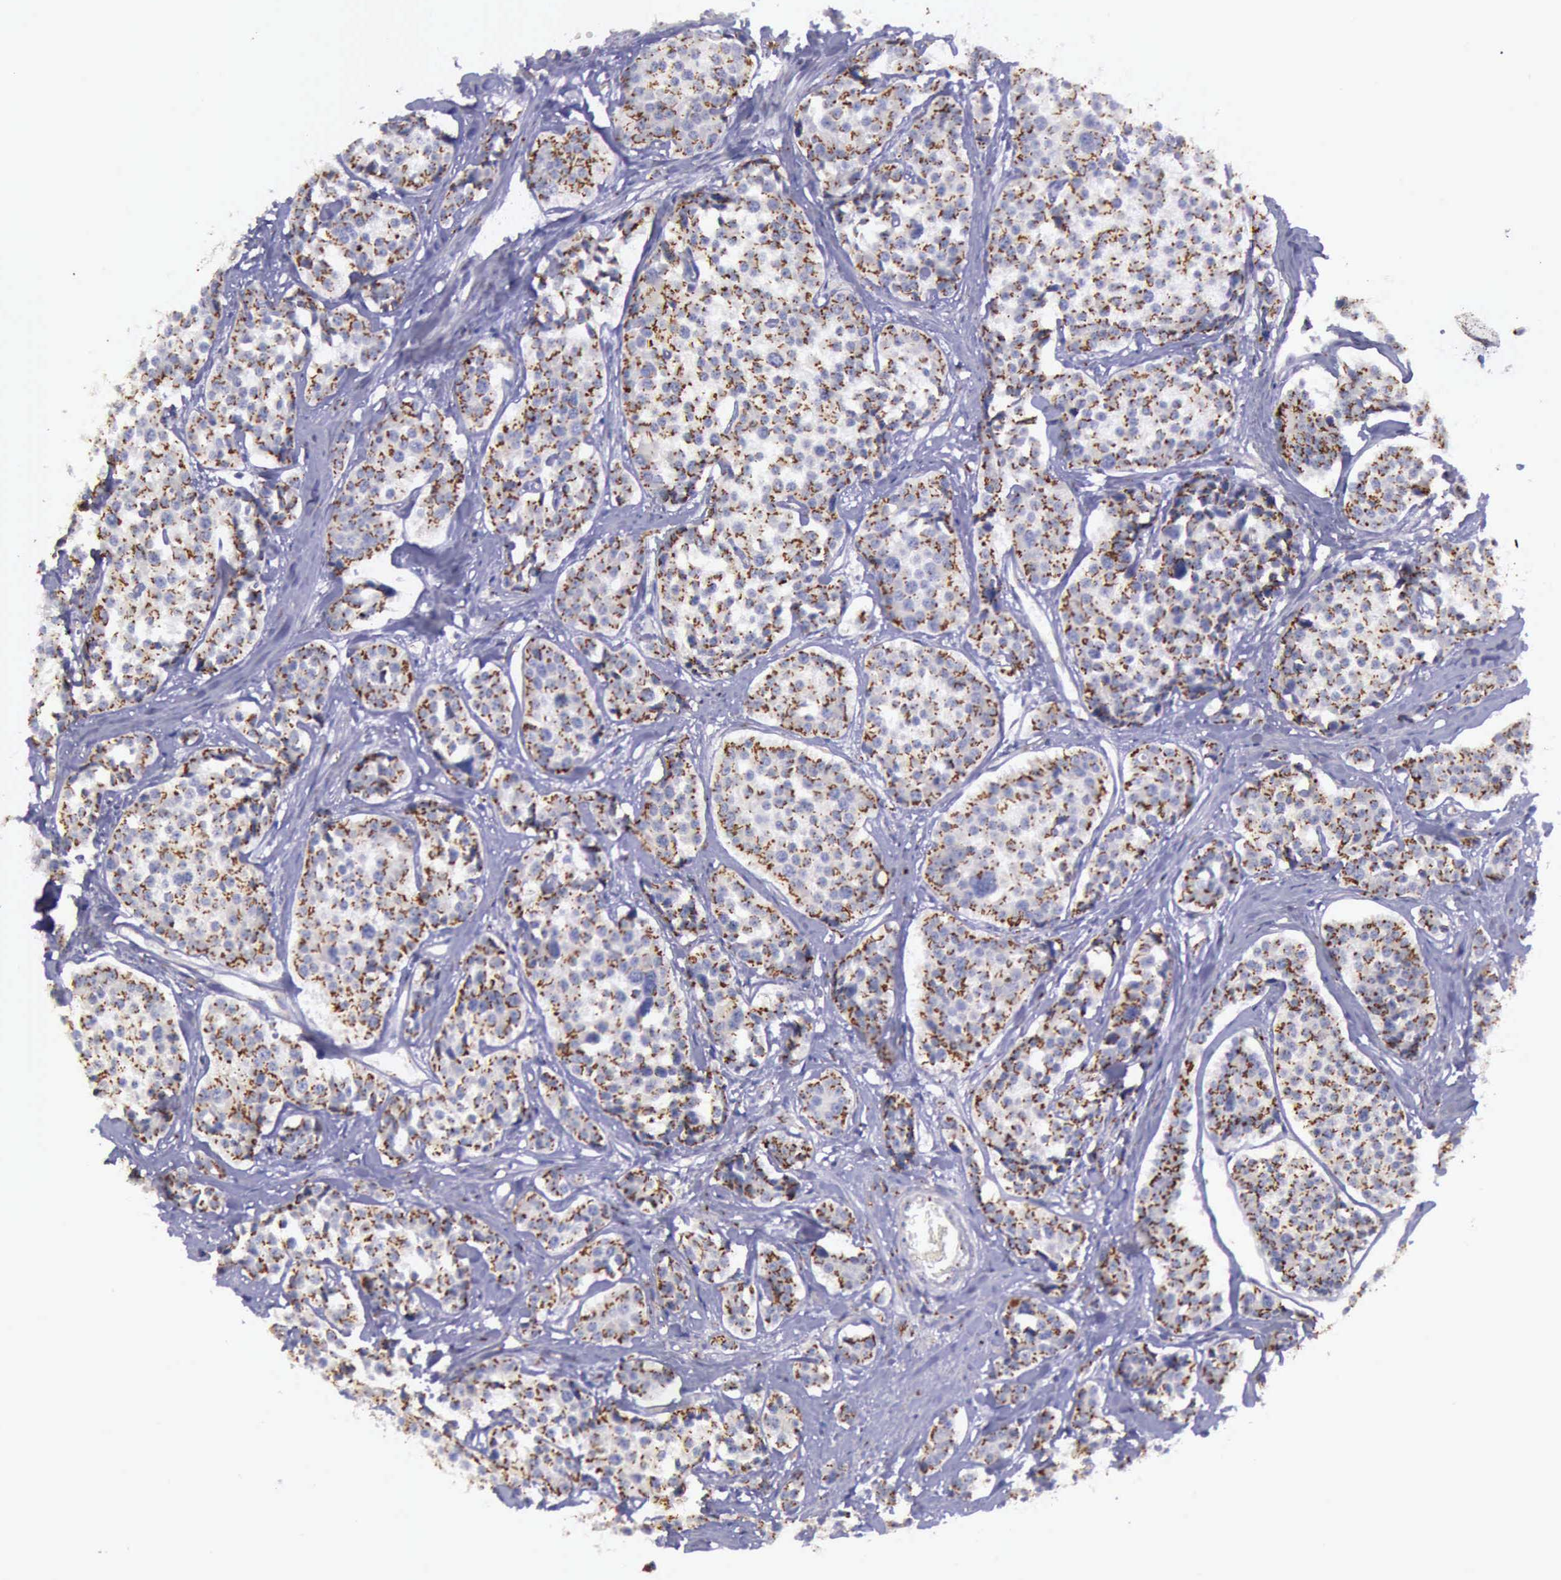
{"staining": {"intensity": "strong", "quantity": ">75%", "location": "cytoplasmic/membranous"}, "tissue": "carcinoid", "cell_type": "Tumor cells", "image_type": "cancer", "snomed": [{"axis": "morphology", "description": "Carcinoid, malignant, NOS"}, {"axis": "topography", "description": "Small intestine"}], "caption": "Immunohistochemistry (IHC) of human malignant carcinoid reveals high levels of strong cytoplasmic/membranous positivity in about >75% of tumor cells. The protein of interest is shown in brown color, while the nuclei are stained blue.", "gene": "GOLGA5", "patient": {"sex": "male", "age": 60}}